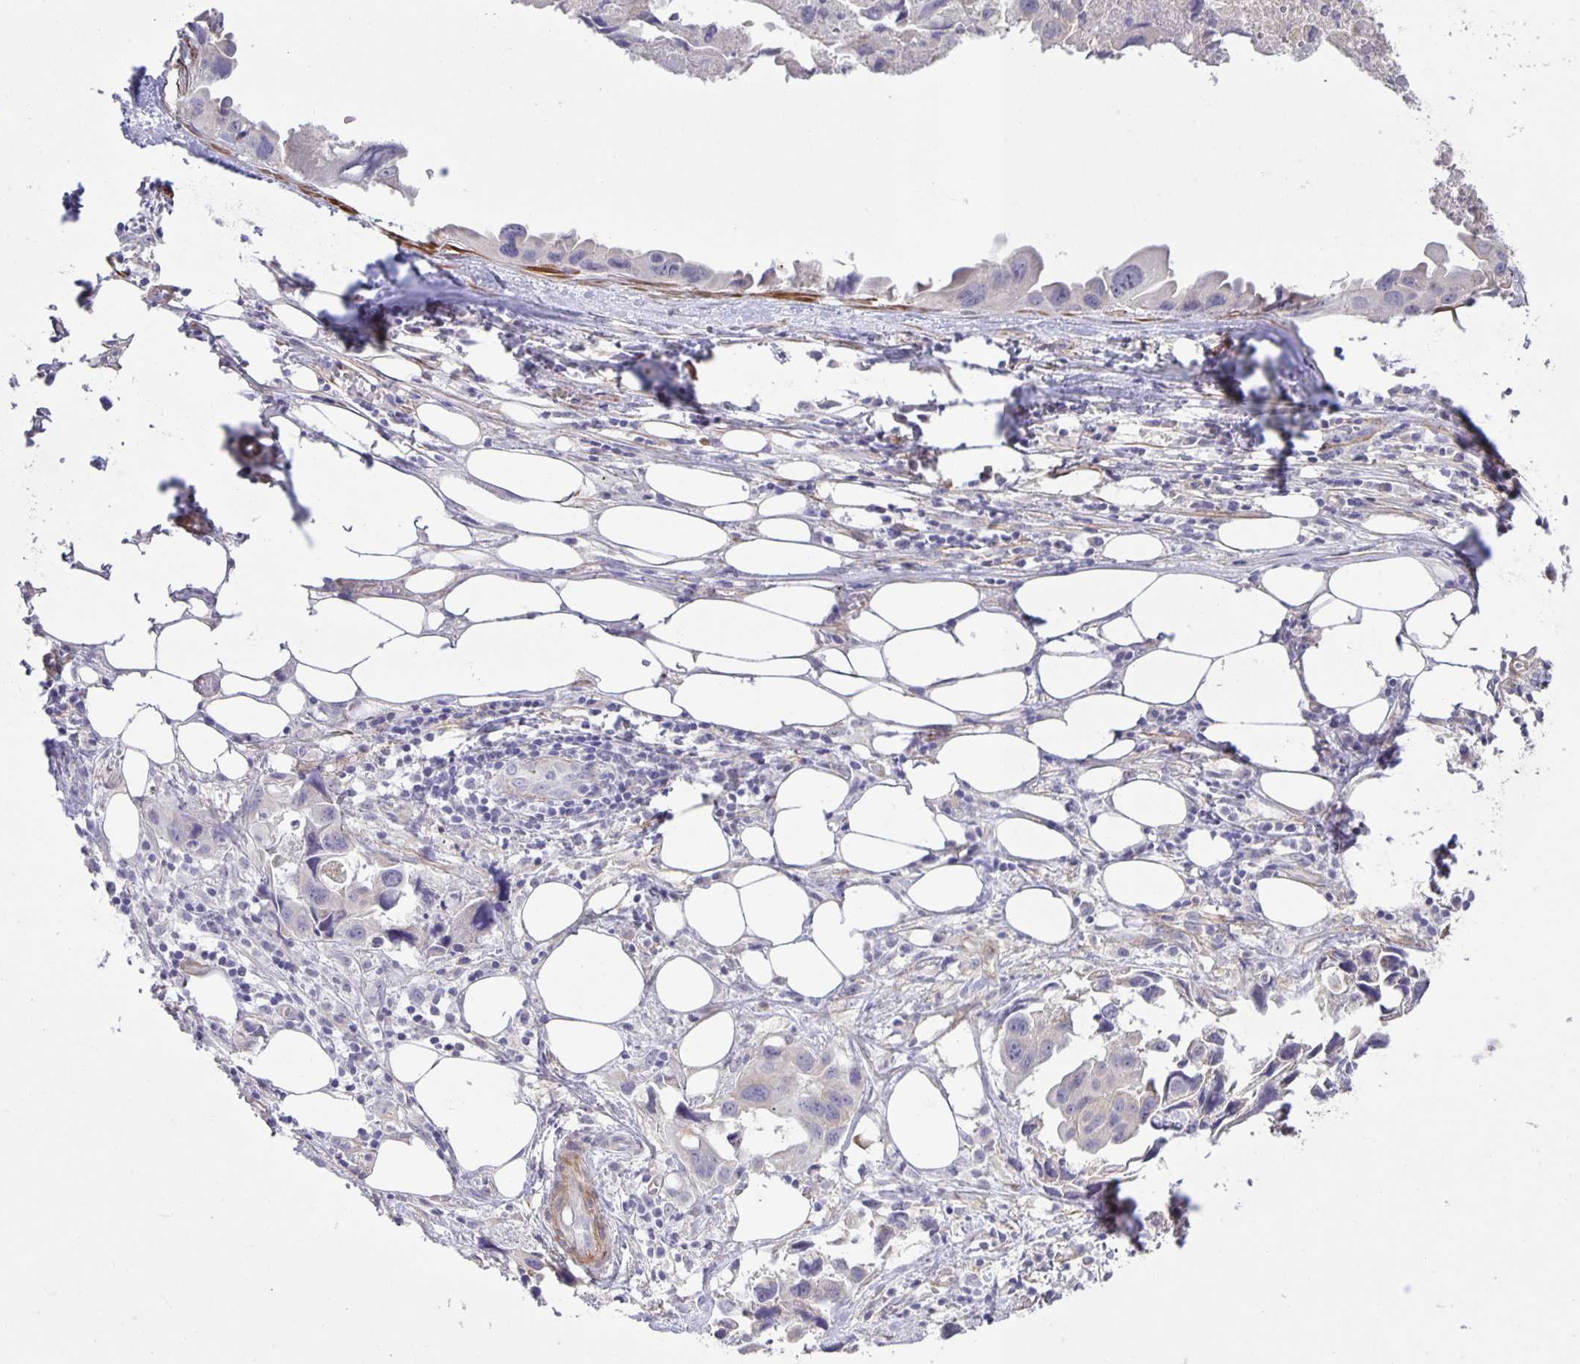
{"staining": {"intensity": "negative", "quantity": "none", "location": "none"}, "tissue": "lung cancer", "cell_type": "Tumor cells", "image_type": "cancer", "snomed": [{"axis": "morphology", "description": "Adenocarcinoma, NOS"}, {"axis": "topography", "description": "Lymph node"}, {"axis": "topography", "description": "Lung"}], "caption": "A photomicrograph of human lung adenocarcinoma is negative for staining in tumor cells.", "gene": "SRCIN1", "patient": {"sex": "male", "age": 64}}